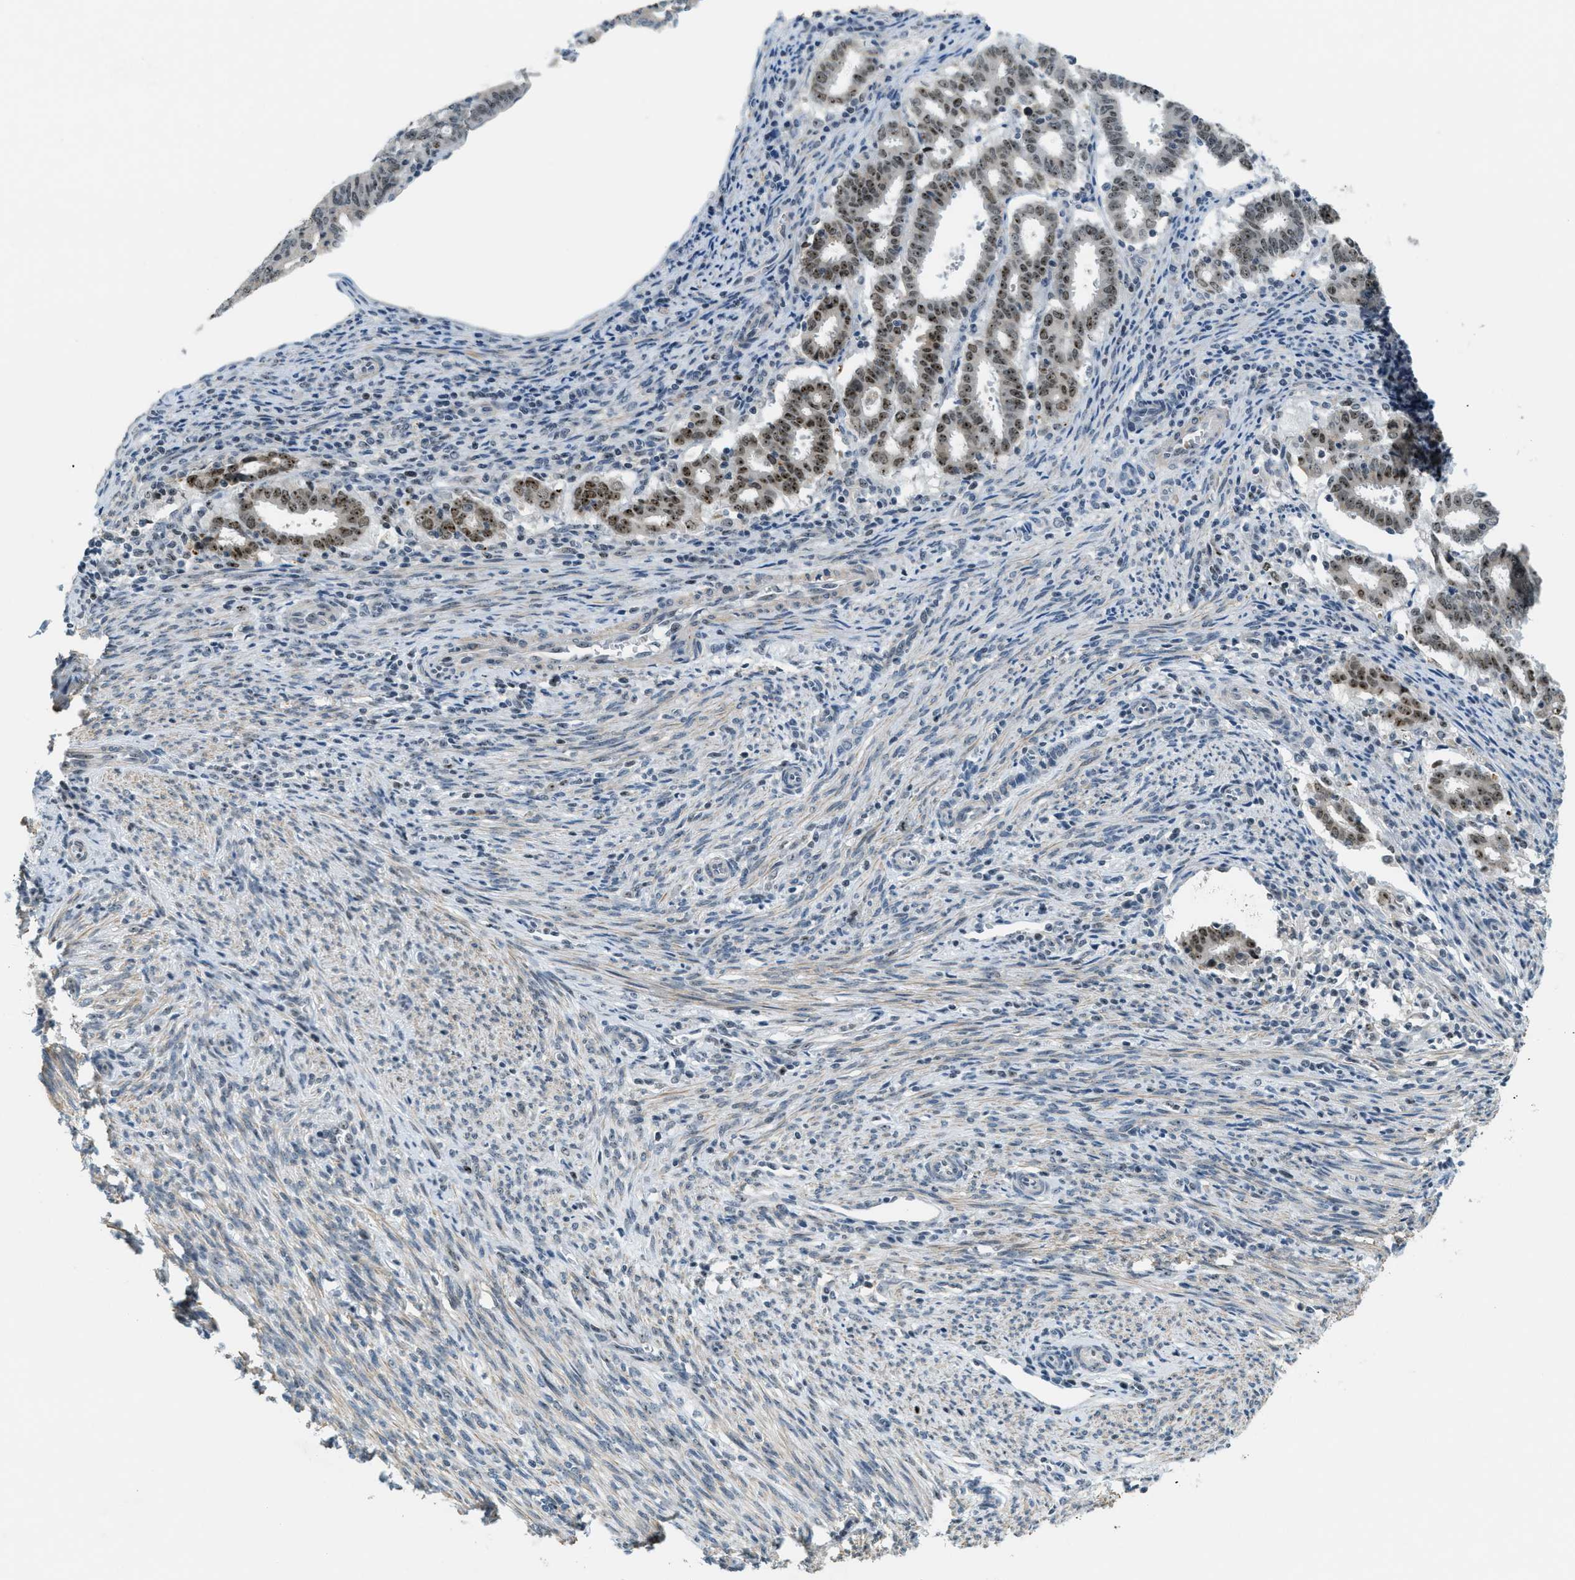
{"staining": {"intensity": "strong", "quantity": "25%-75%", "location": "nuclear"}, "tissue": "endometrial cancer", "cell_type": "Tumor cells", "image_type": "cancer", "snomed": [{"axis": "morphology", "description": "Adenocarcinoma, NOS"}, {"axis": "topography", "description": "Uterus"}], "caption": "IHC photomicrograph of human endometrial cancer stained for a protein (brown), which displays high levels of strong nuclear expression in approximately 25%-75% of tumor cells.", "gene": "DDX47", "patient": {"sex": "female", "age": 83}}